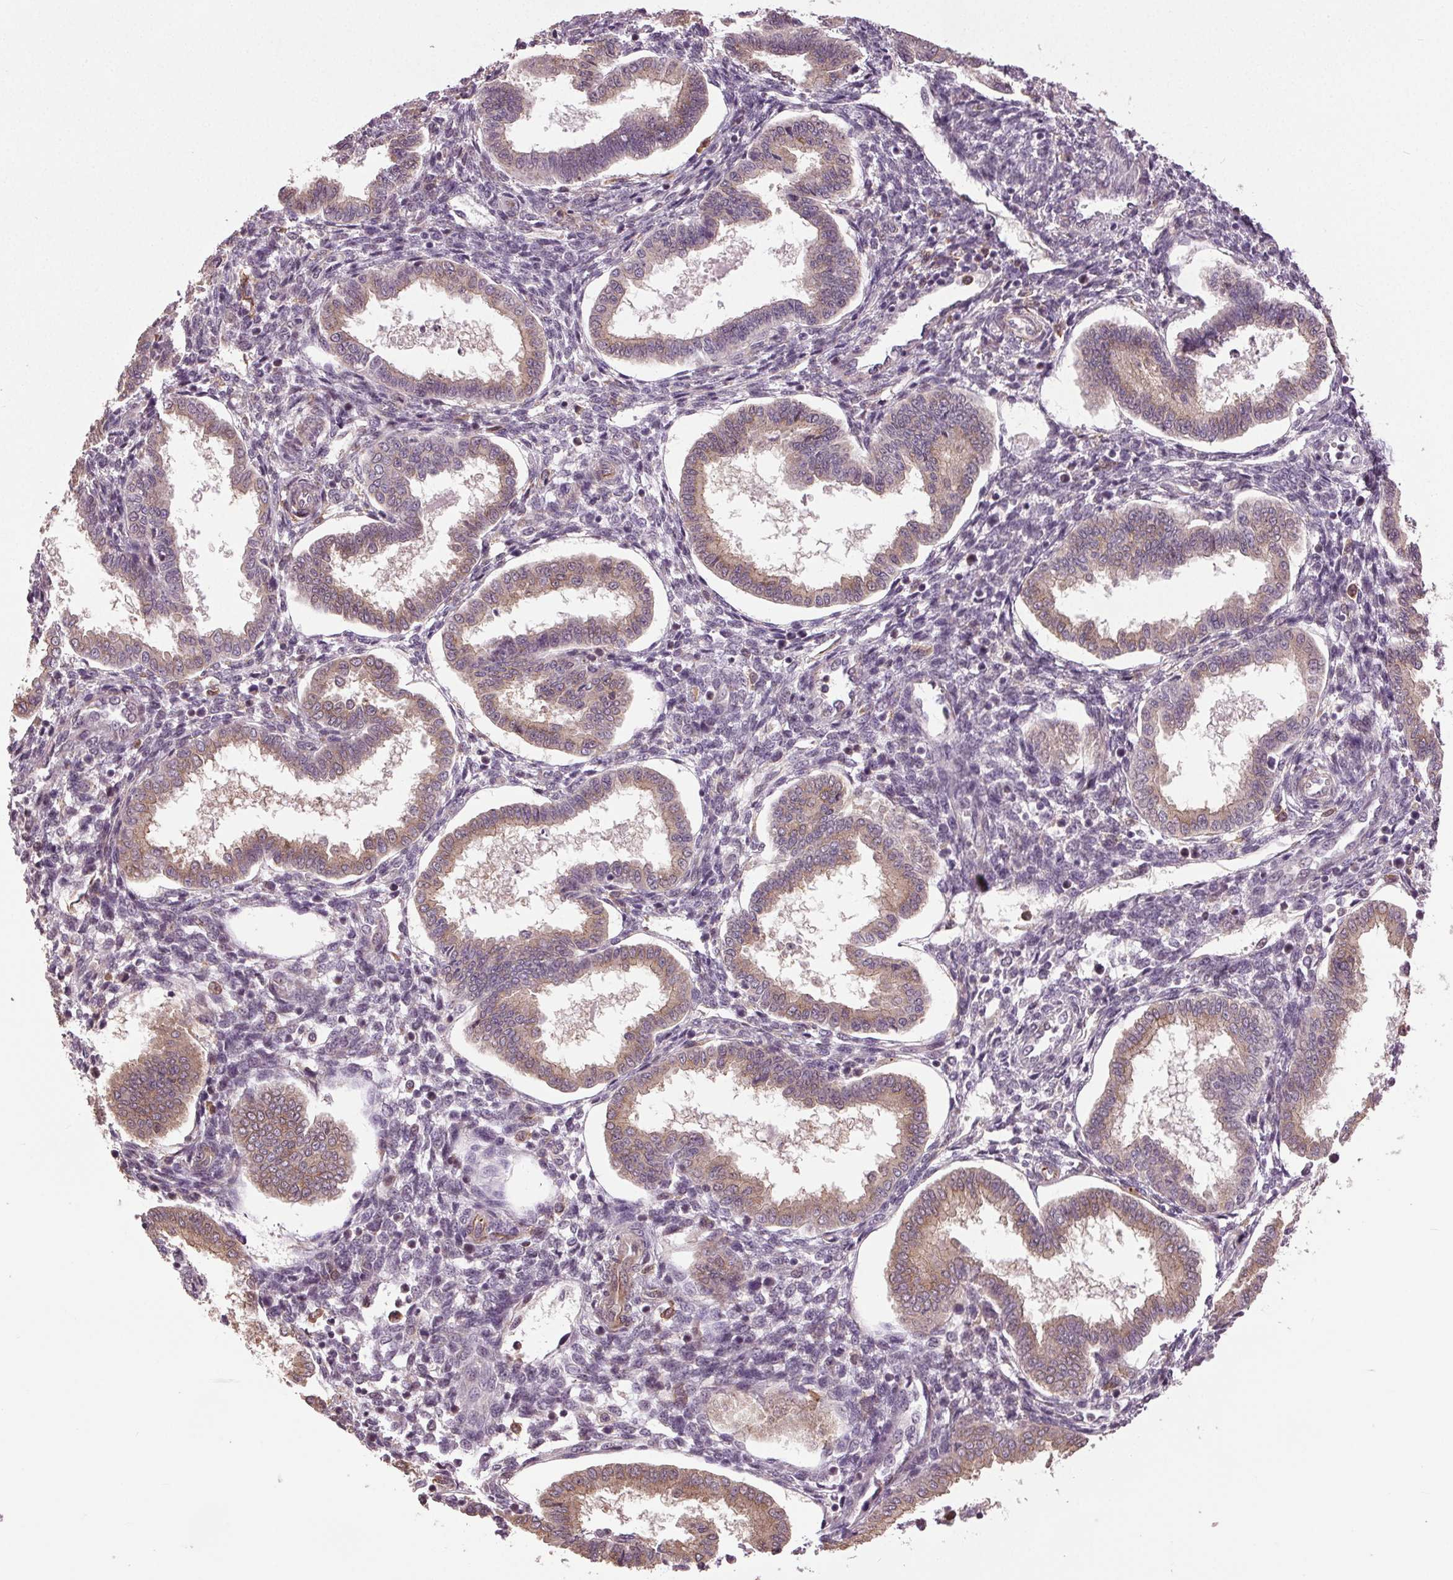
{"staining": {"intensity": "negative", "quantity": "none", "location": "none"}, "tissue": "endometrium", "cell_type": "Cells in endometrial stroma", "image_type": "normal", "snomed": [{"axis": "morphology", "description": "Normal tissue, NOS"}, {"axis": "topography", "description": "Endometrium"}], "caption": "IHC micrograph of benign endometrium: endometrium stained with DAB (3,3'-diaminobenzidine) shows no significant protein expression in cells in endometrial stroma.", "gene": "BSDC1", "patient": {"sex": "female", "age": 24}}